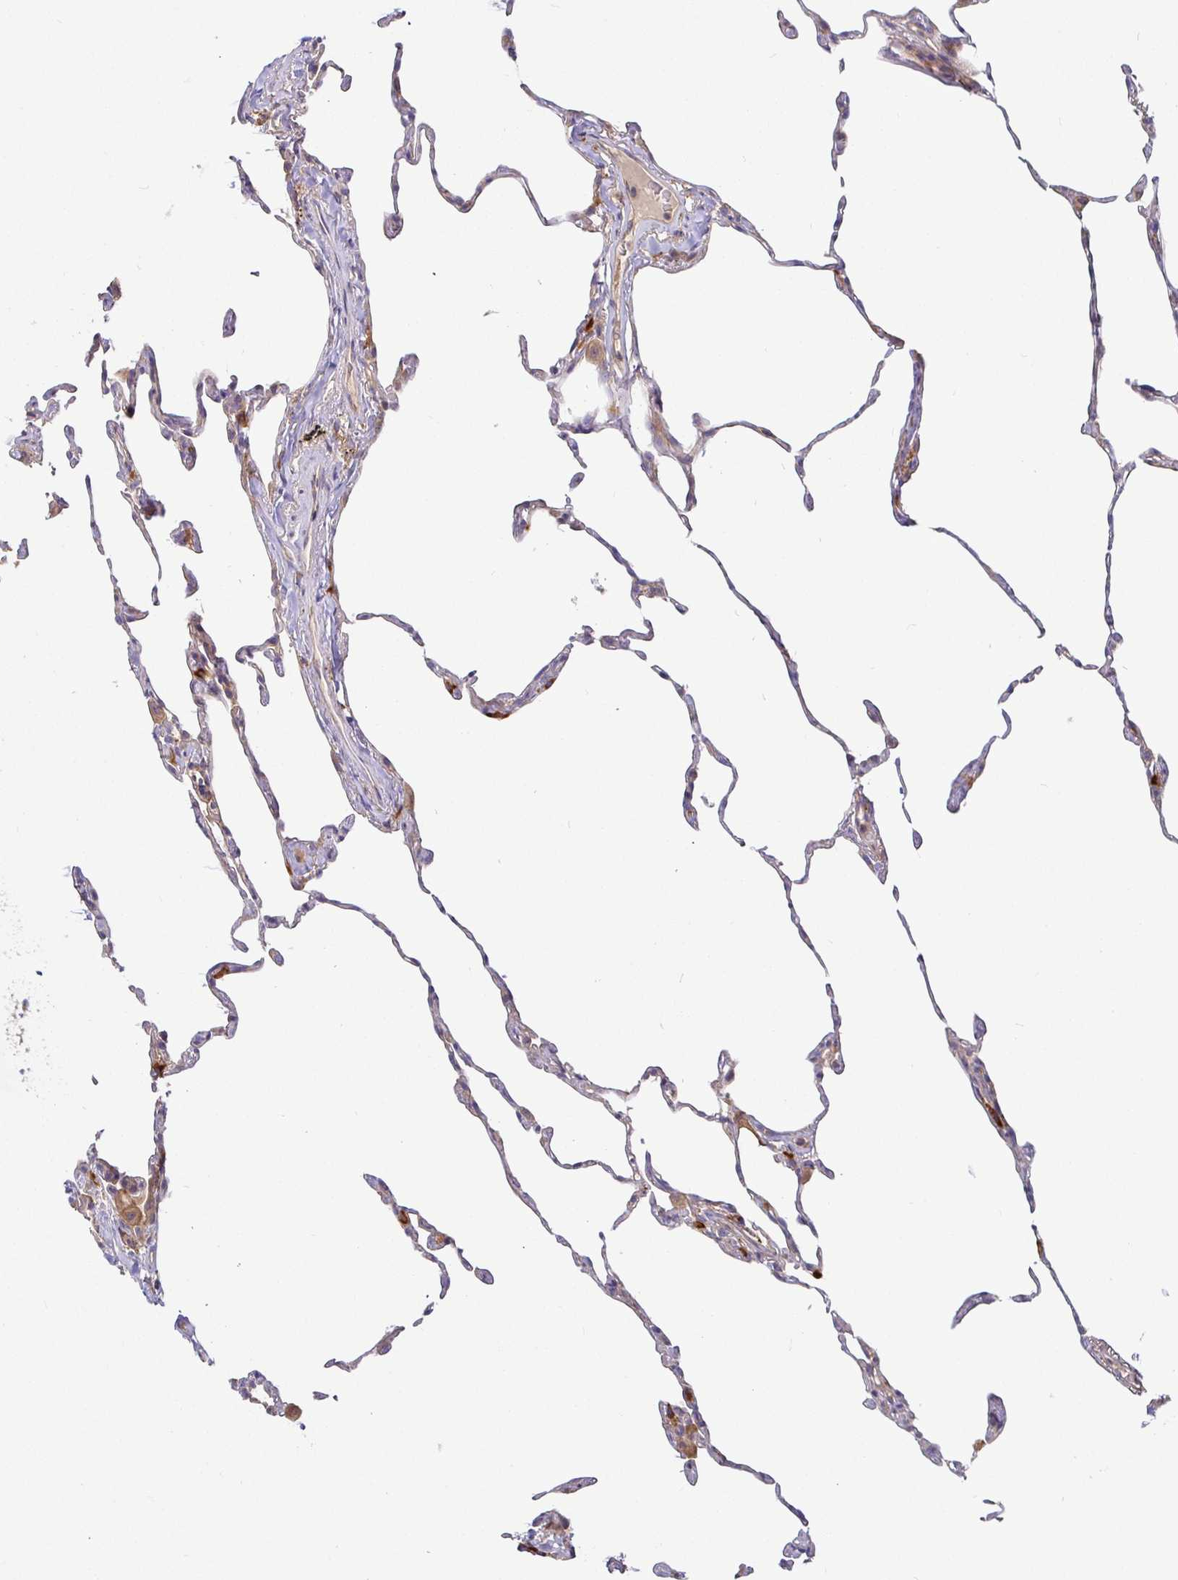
{"staining": {"intensity": "moderate", "quantity": "25%-75%", "location": "cytoplasmic/membranous"}, "tissue": "lung", "cell_type": "Alveolar cells", "image_type": "normal", "snomed": [{"axis": "morphology", "description": "Normal tissue, NOS"}, {"axis": "topography", "description": "Lung"}], "caption": "IHC (DAB) staining of unremarkable lung exhibits moderate cytoplasmic/membranous protein positivity in approximately 25%-75% of alveolar cells.", "gene": "SNX8", "patient": {"sex": "female", "age": 57}}